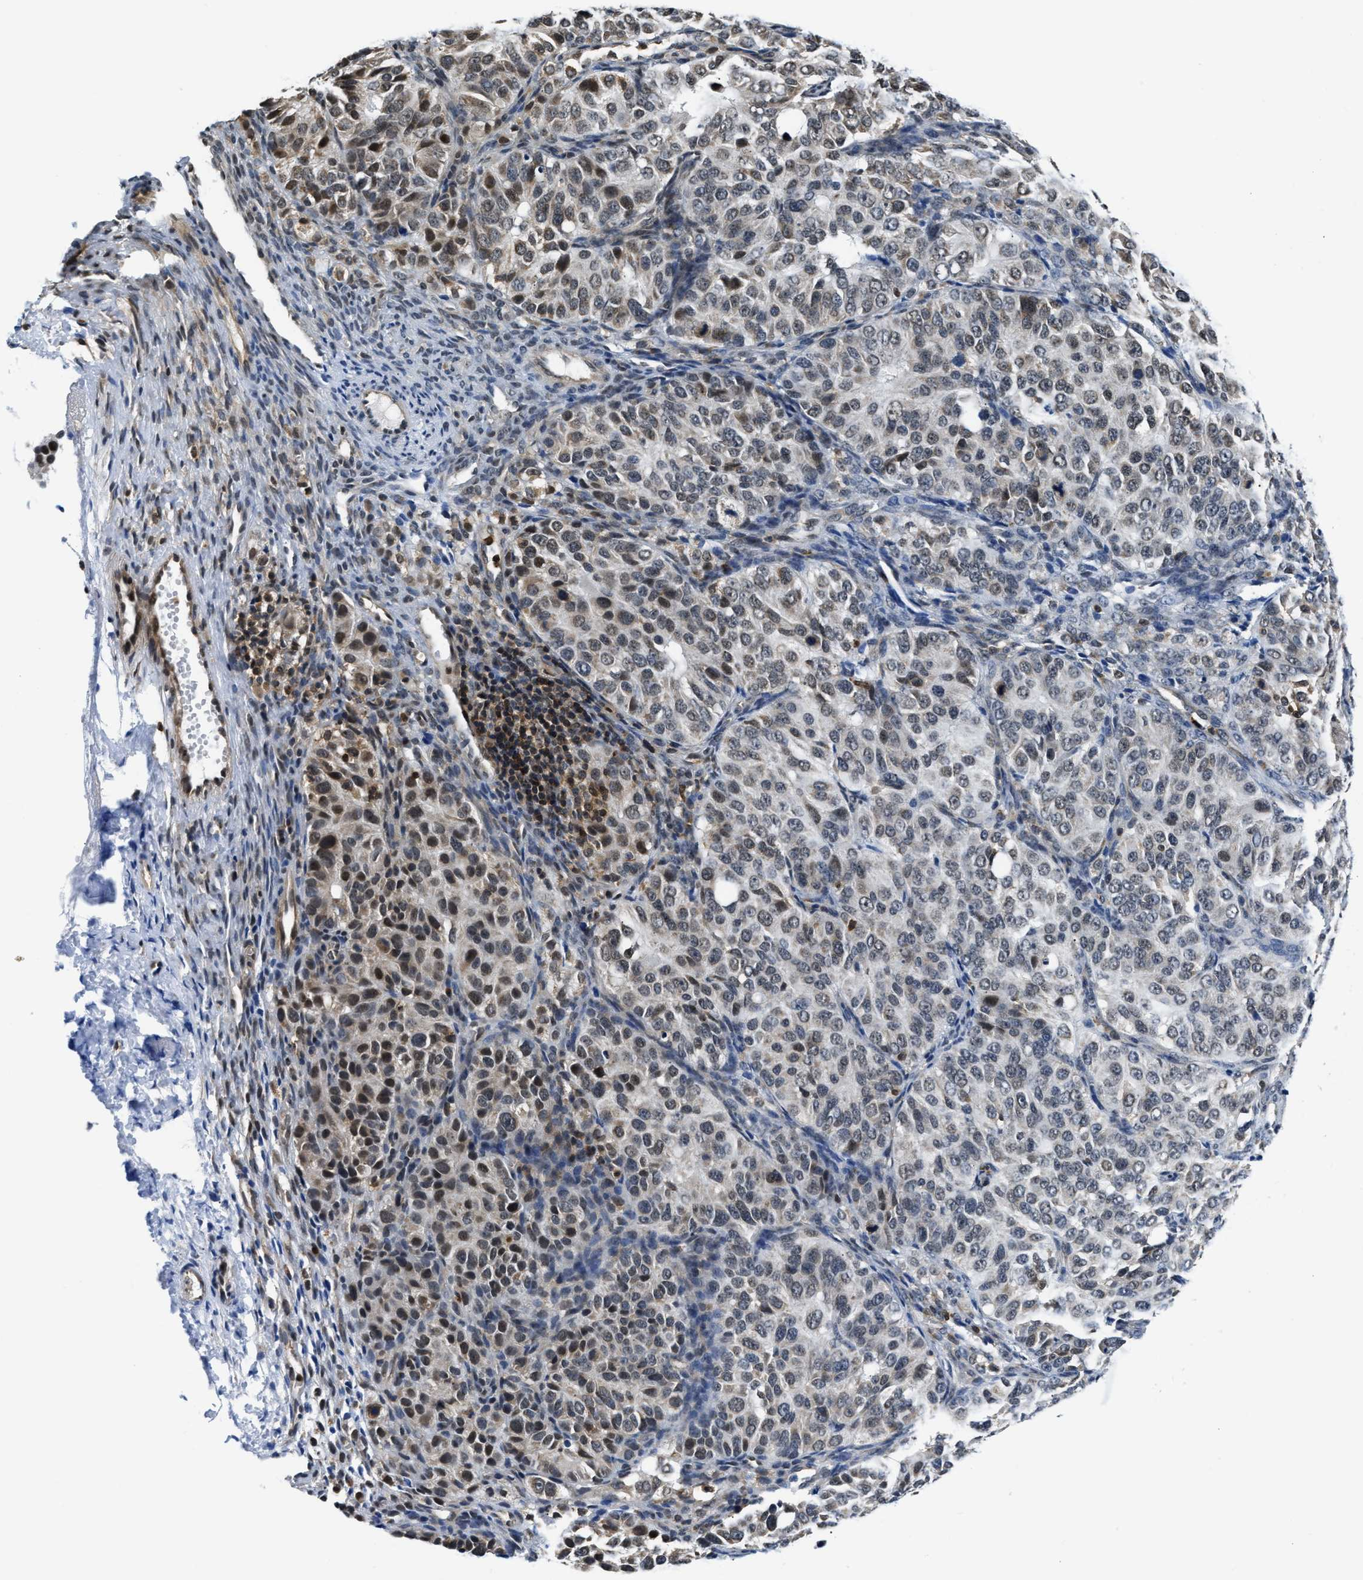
{"staining": {"intensity": "weak", "quantity": "<25%", "location": "nuclear"}, "tissue": "ovarian cancer", "cell_type": "Tumor cells", "image_type": "cancer", "snomed": [{"axis": "morphology", "description": "Carcinoma, endometroid"}, {"axis": "topography", "description": "Ovary"}], "caption": "This is an immunohistochemistry (IHC) image of ovarian cancer. There is no staining in tumor cells.", "gene": "STK10", "patient": {"sex": "female", "age": 51}}